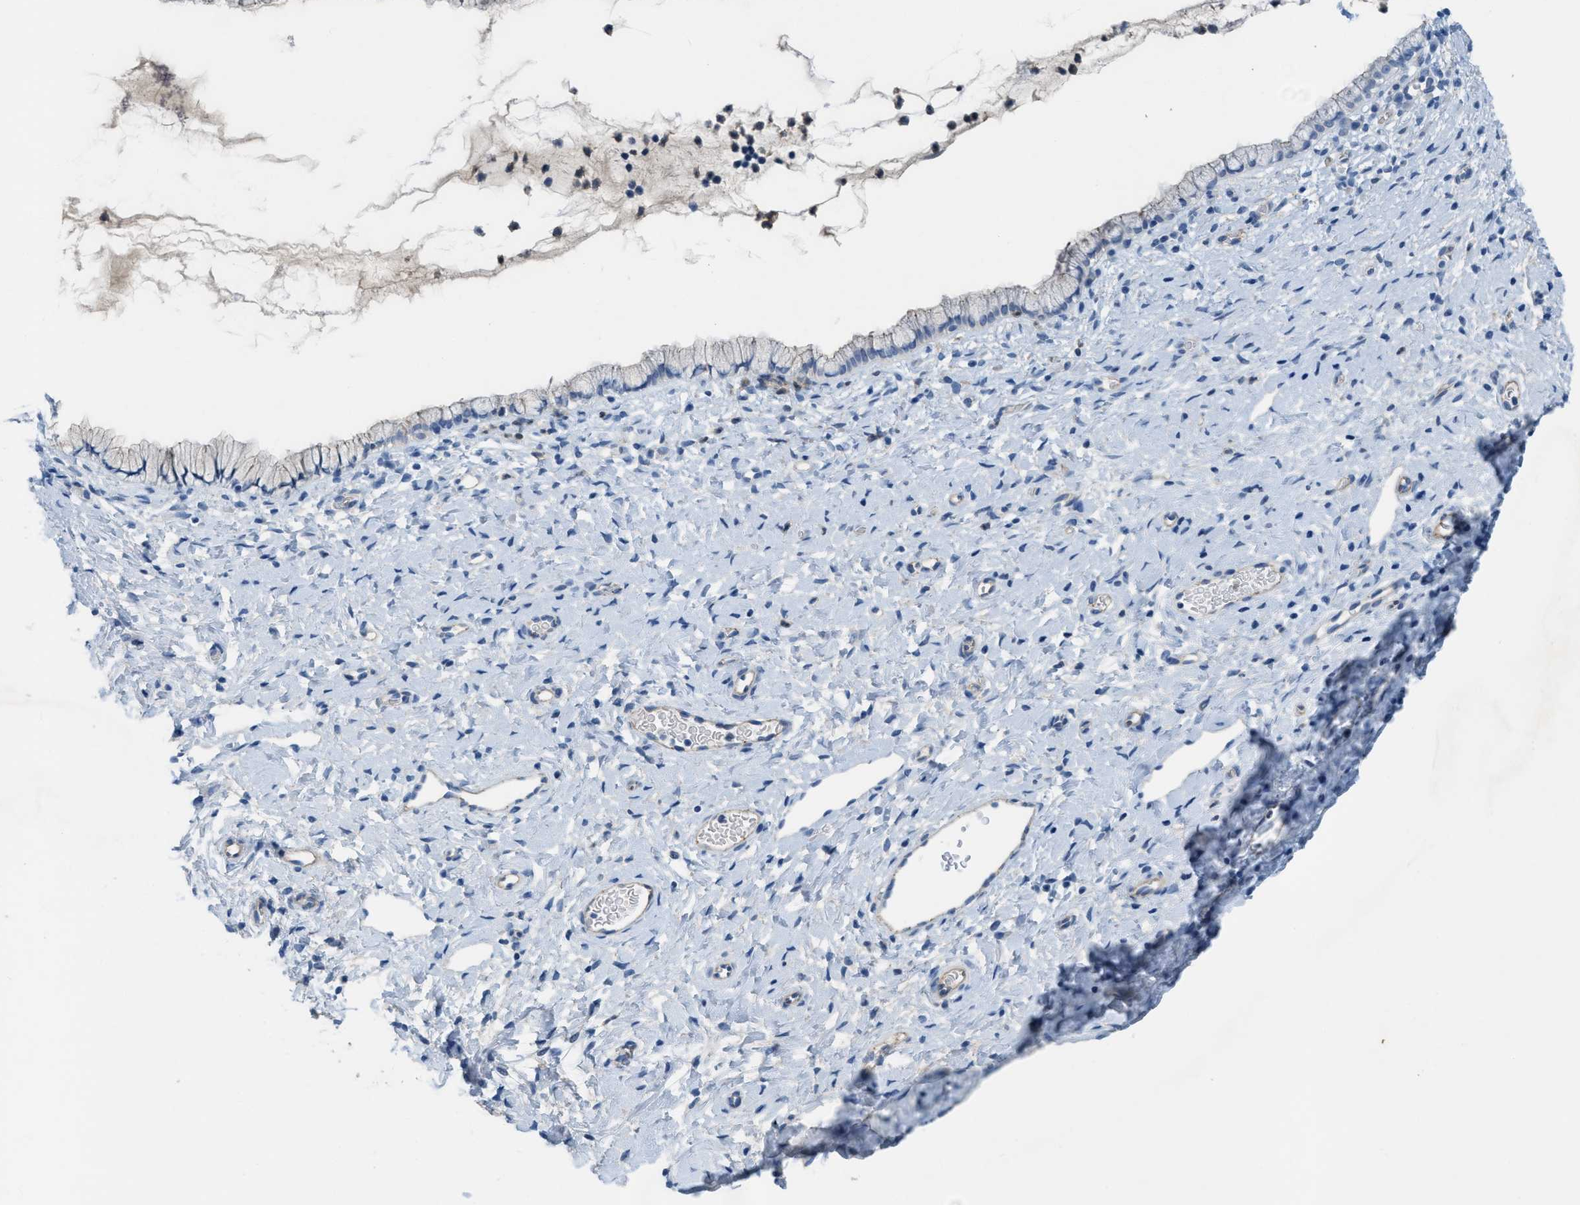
{"staining": {"intensity": "negative", "quantity": "none", "location": "none"}, "tissue": "cervix", "cell_type": "Glandular cells", "image_type": "normal", "snomed": [{"axis": "morphology", "description": "Normal tissue, NOS"}, {"axis": "topography", "description": "Cervix"}], "caption": "IHC photomicrograph of unremarkable cervix stained for a protein (brown), which displays no positivity in glandular cells. Brightfield microscopy of IHC stained with DAB (brown) and hematoxylin (blue), captured at high magnification.", "gene": "CRB3", "patient": {"sex": "female", "age": 72}}